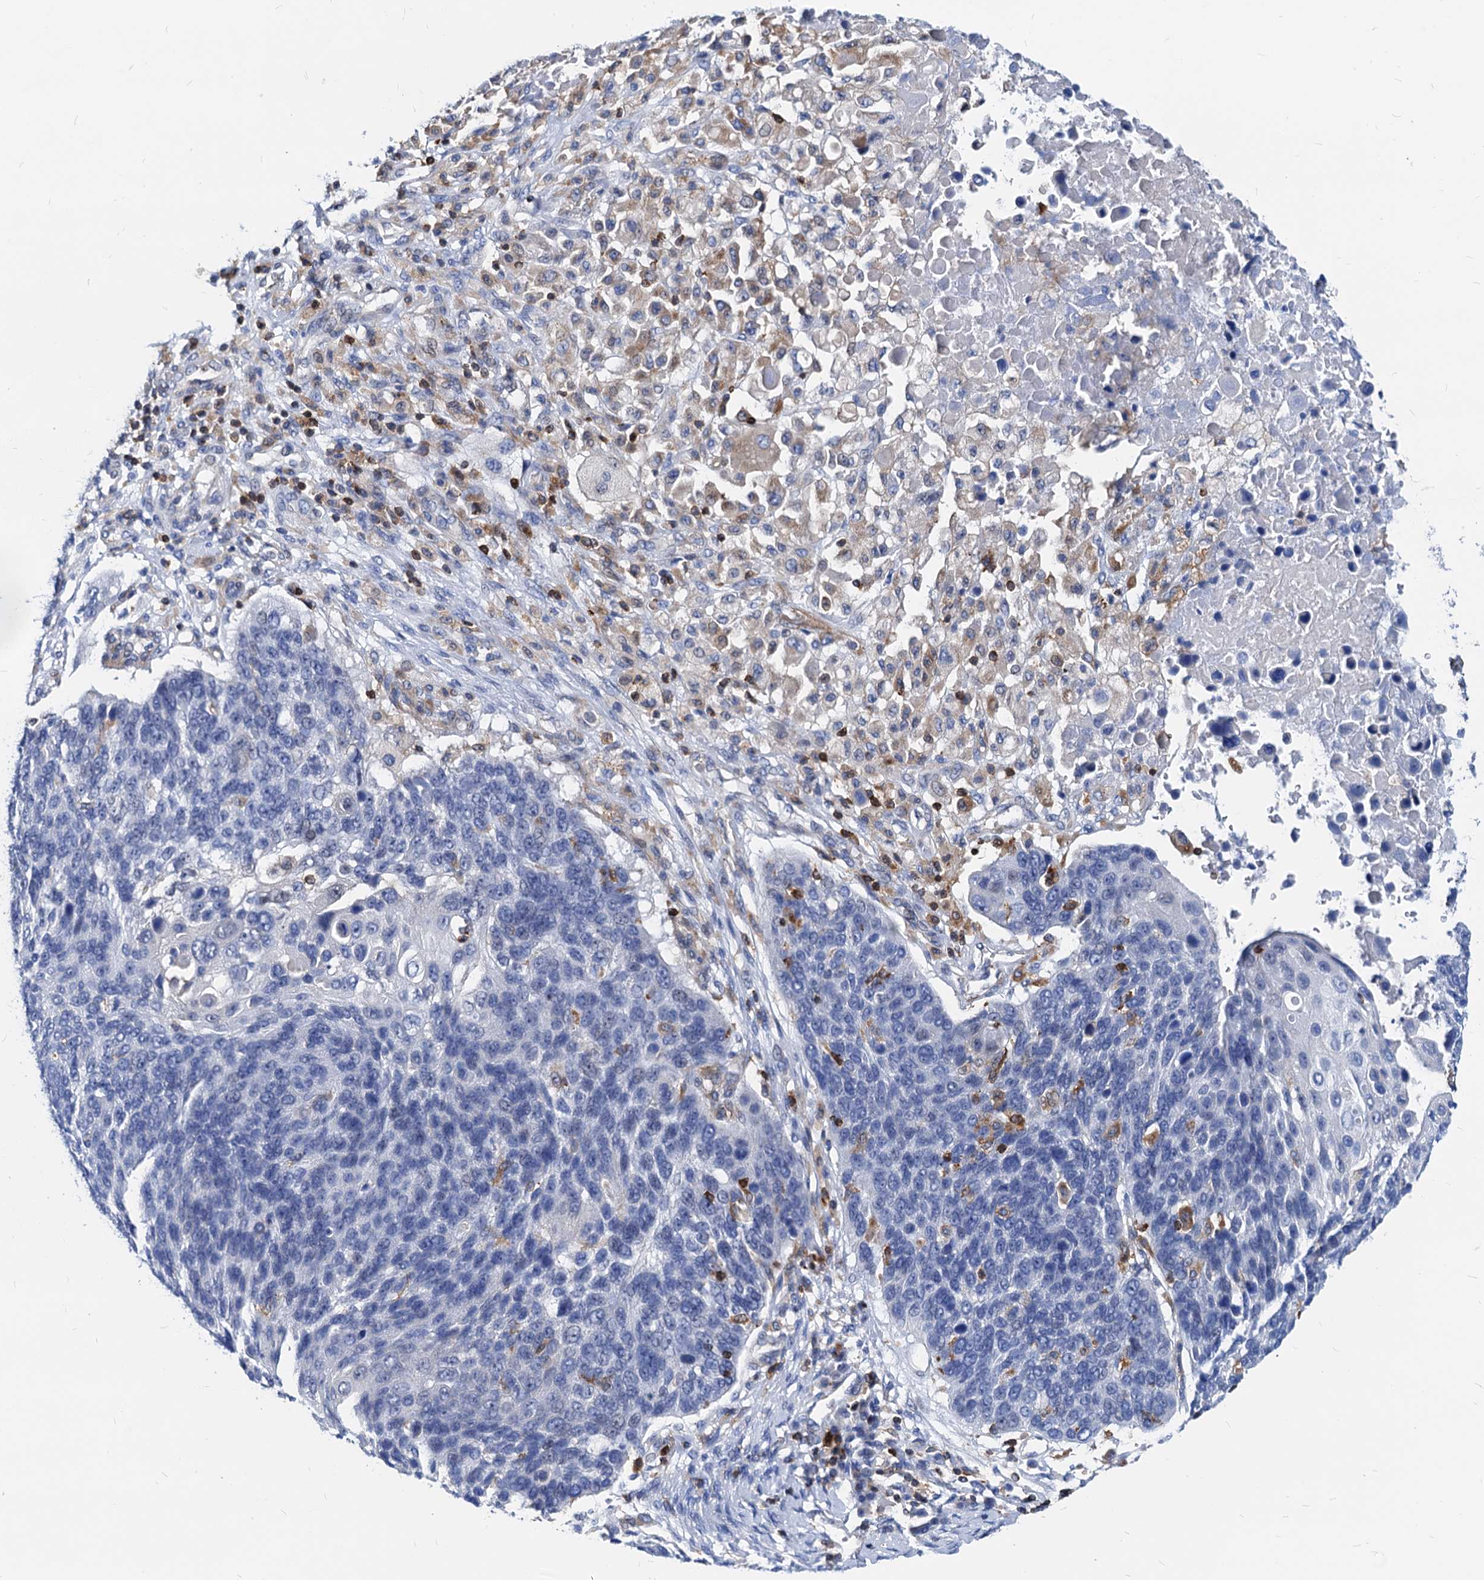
{"staining": {"intensity": "negative", "quantity": "none", "location": "none"}, "tissue": "lung cancer", "cell_type": "Tumor cells", "image_type": "cancer", "snomed": [{"axis": "morphology", "description": "Squamous cell carcinoma, NOS"}, {"axis": "topography", "description": "Lung"}], "caption": "Immunohistochemistry (IHC) micrograph of human lung cancer (squamous cell carcinoma) stained for a protein (brown), which shows no expression in tumor cells.", "gene": "LCP2", "patient": {"sex": "male", "age": 66}}